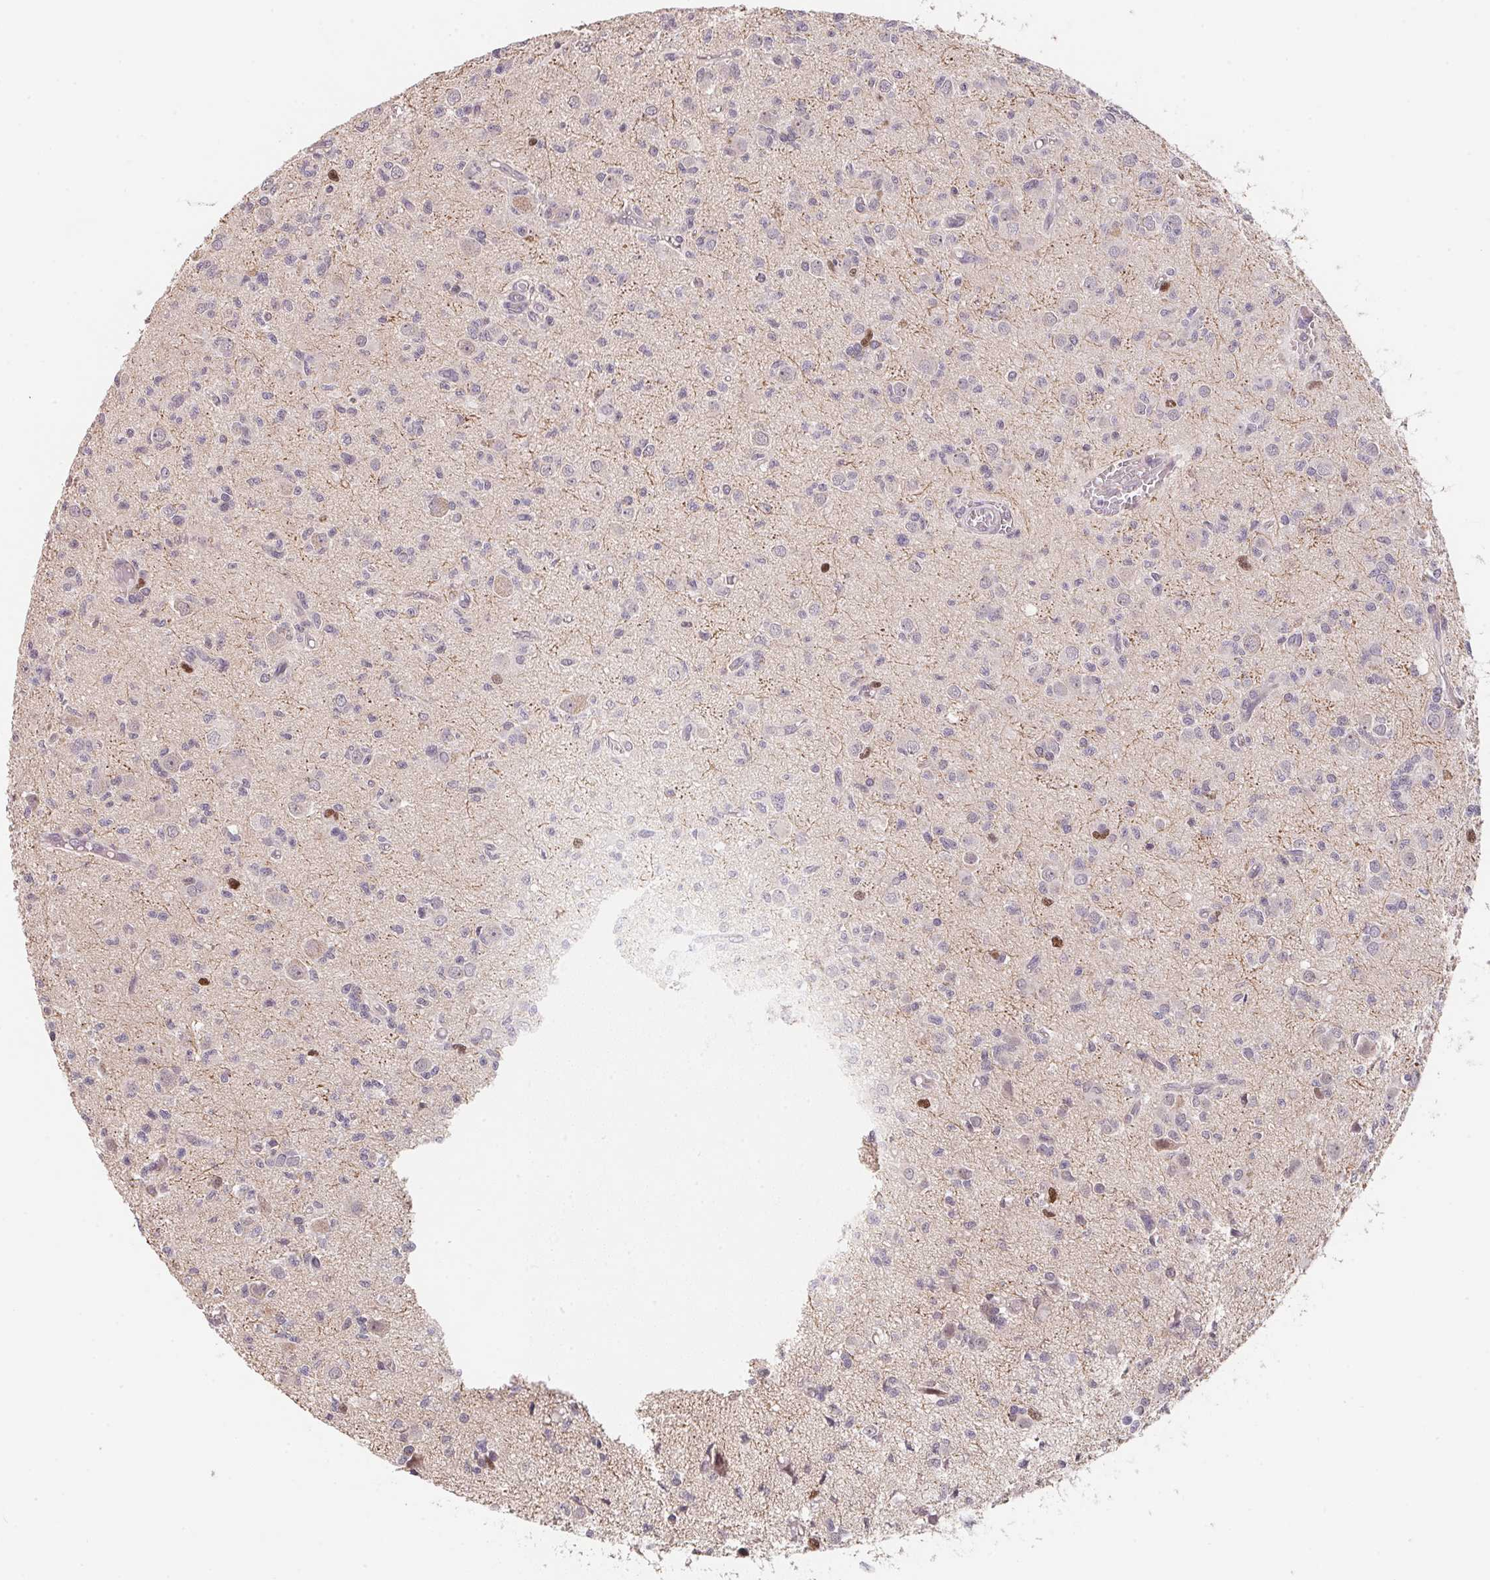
{"staining": {"intensity": "negative", "quantity": "none", "location": "none"}, "tissue": "glioma", "cell_type": "Tumor cells", "image_type": "cancer", "snomed": [{"axis": "morphology", "description": "Glioma, malignant, Low grade"}, {"axis": "topography", "description": "Brain"}], "caption": "This is an immunohistochemistry (IHC) image of malignant glioma (low-grade). There is no positivity in tumor cells.", "gene": "KIFC1", "patient": {"sex": "male", "age": 64}}